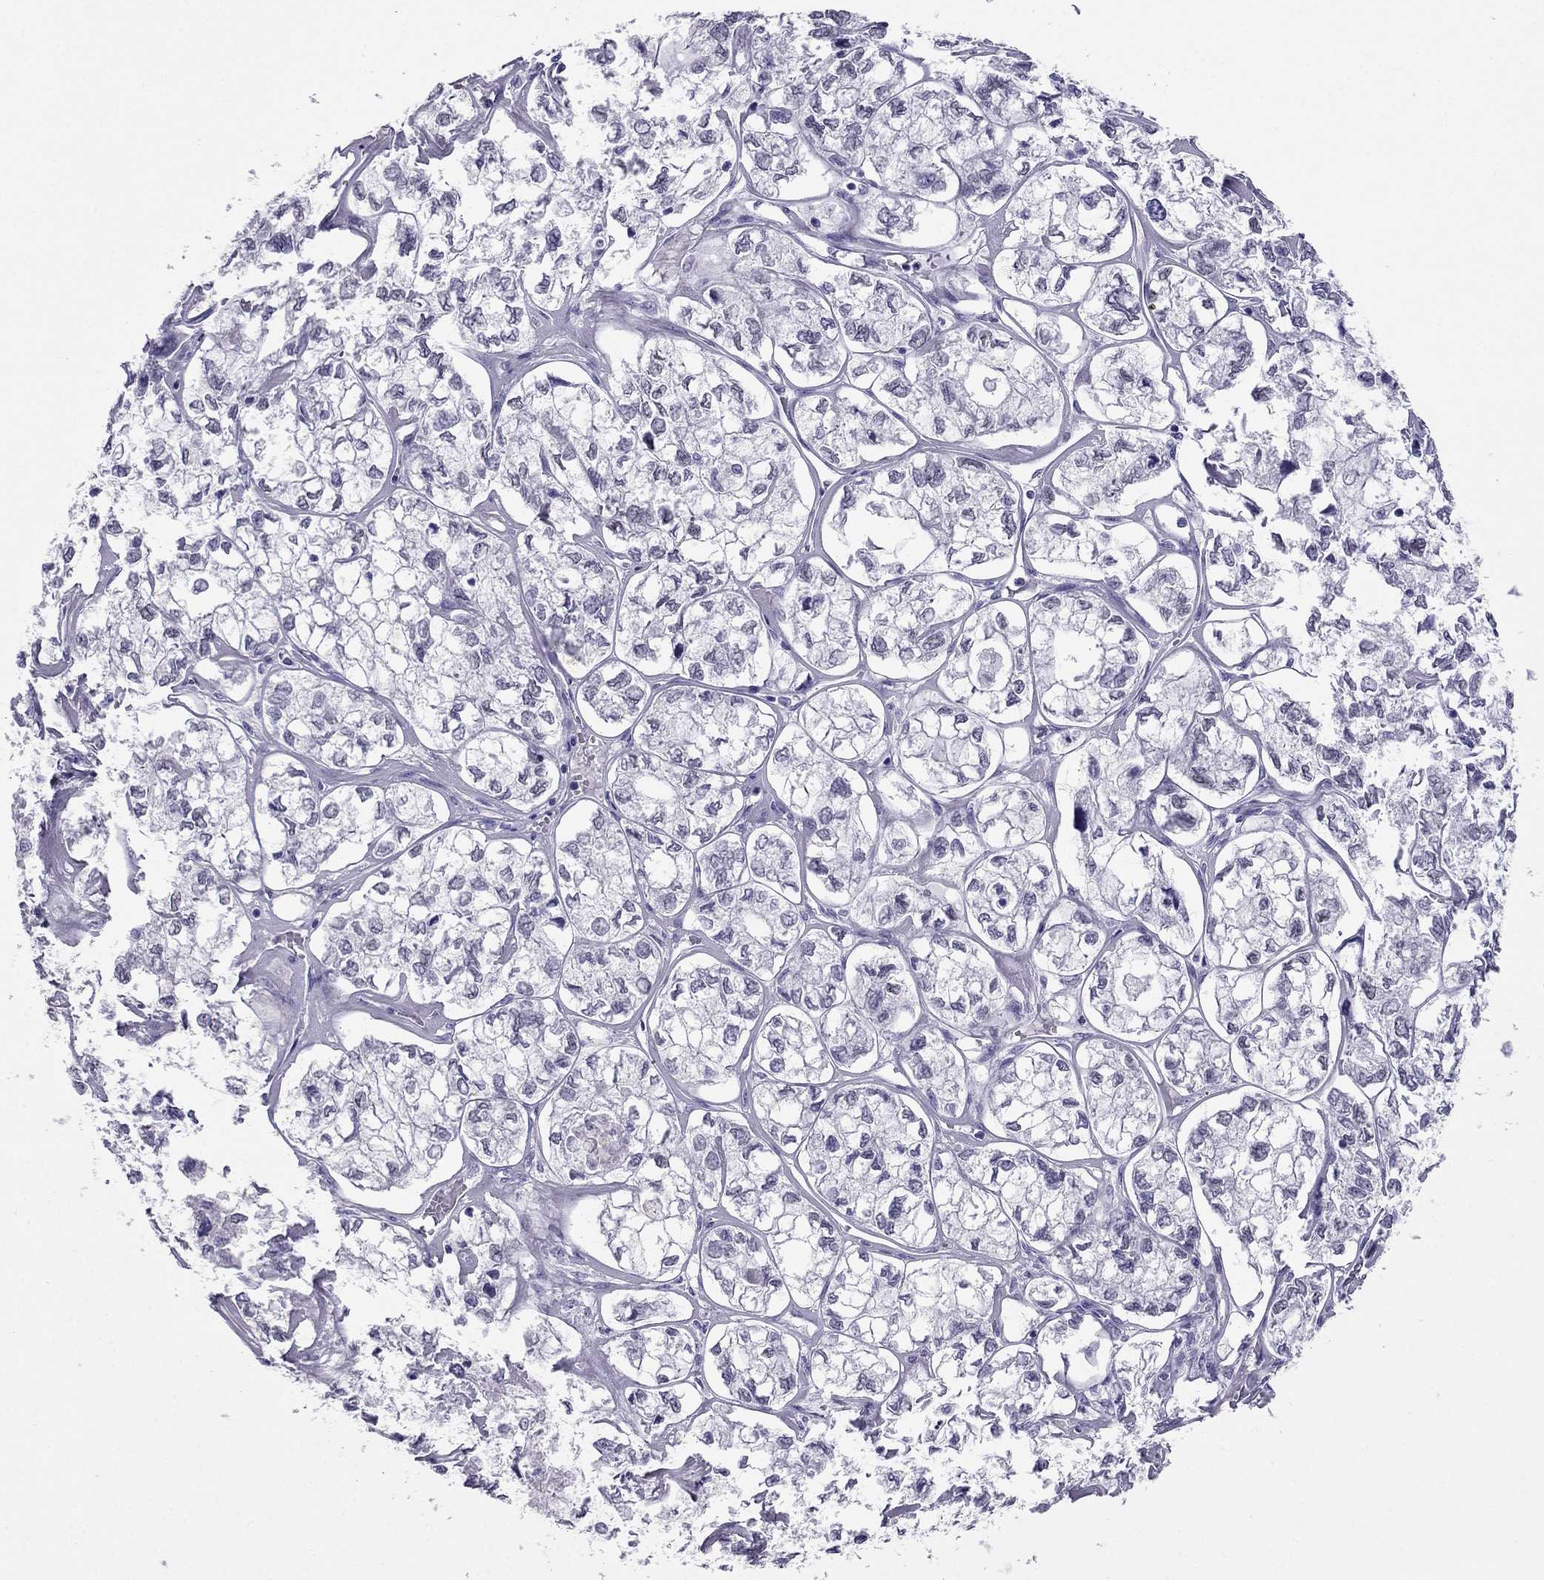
{"staining": {"intensity": "negative", "quantity": "none", "location": "none"}, "tissue": "ovarian cancer", "cell_type": "Tumor cells", "image_type": "cancer", "snomed": [{"axis": "morphology", "description": "Carcinoma, endometroid"}, {"axis": "topography", "description": "Ovary"}], "caption": "Image shows no significant protein positivity in tumor cells of ovarian cancer (endometroid carcinoma). (Immunohistochemistry (ihc), brightfield microscopy, high magnification).", "gene": "CROCC2", "patient": {"sex": "female", "age": 64}}